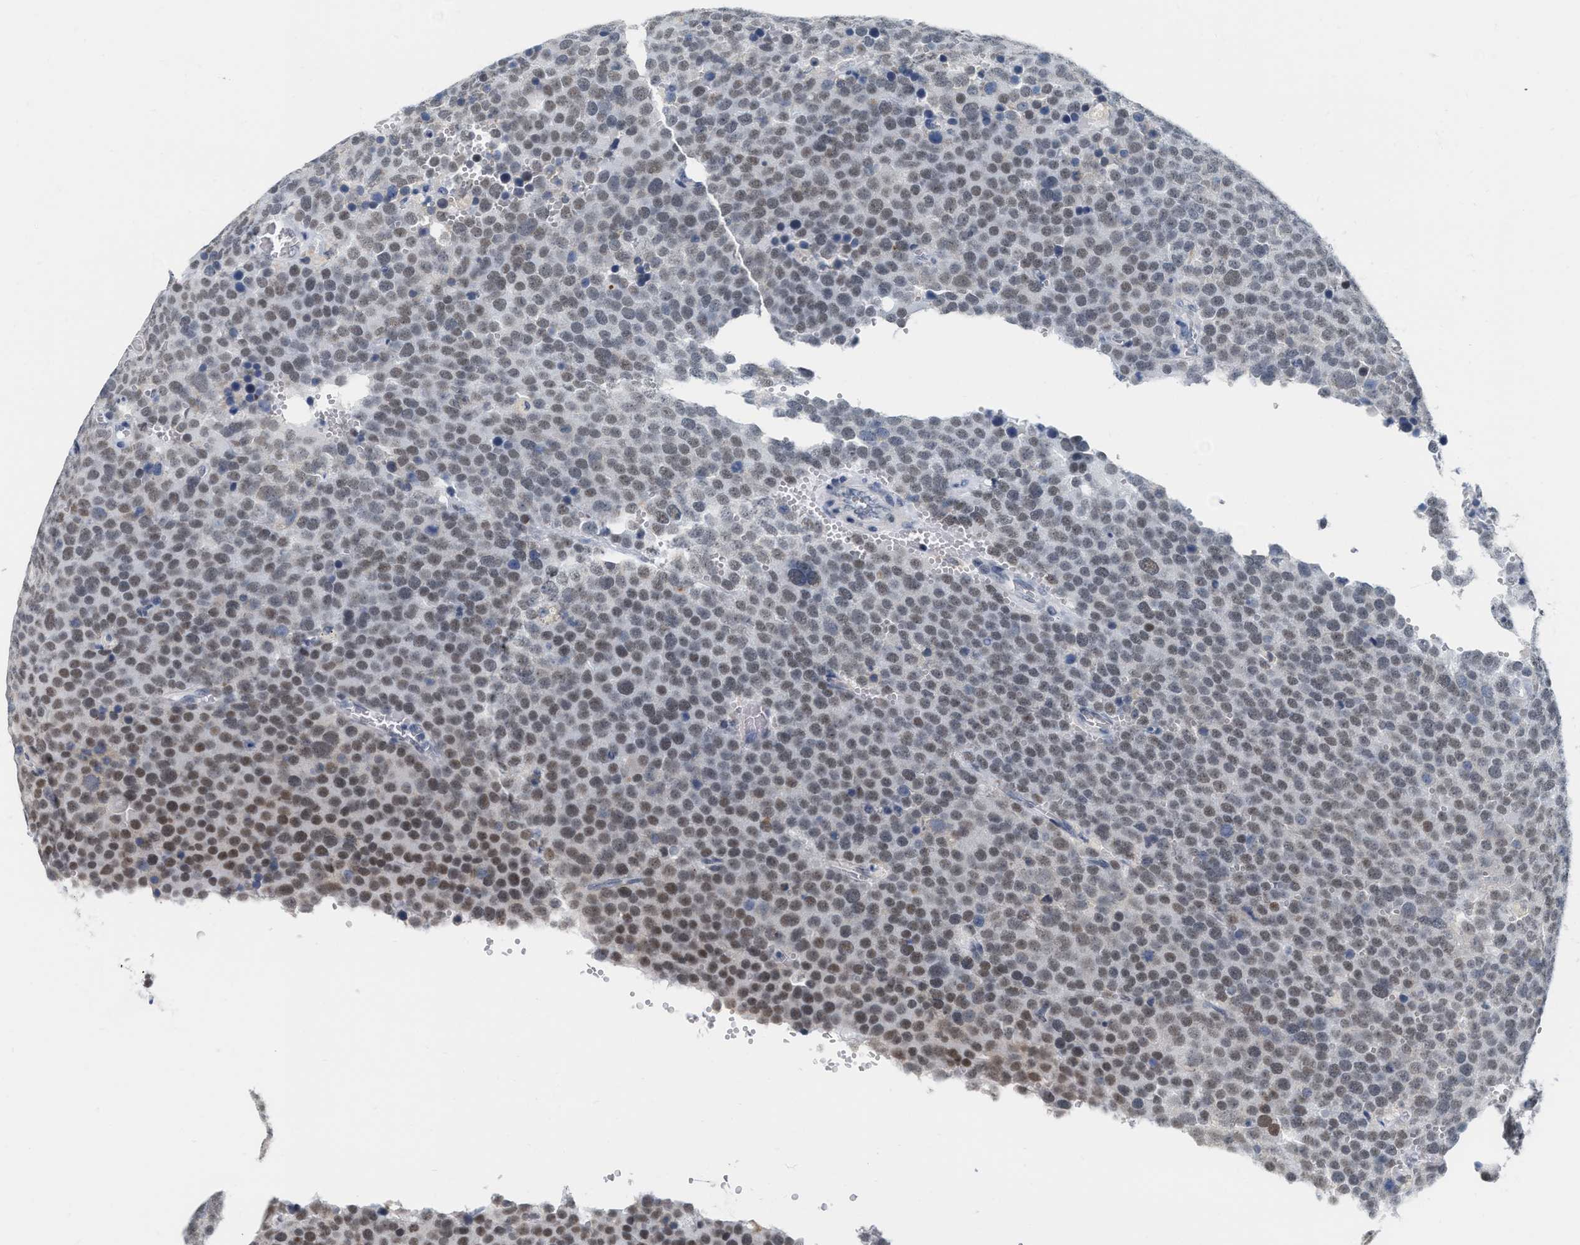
{"staining": {"intensity": "moderate", "quantity": ">75%", "location": "nuclear"}, "tissue": "testis cancer", "cell_type": "Tumor cells", "image_type": "cancer", "snomed": [{"axis": "morphology", "description": "Normal tissue, NOS"}, {"axis": "morphology", "description": "Seminoma, NOS"}, {"axis": "topography", "description": "Testis"}], "caption": "Immunohistochemical staining of testis seminoma demonstrates medium levels of moderate nuclear protein expression in approximately >75% of tumor cells. Nuclei are stained in blue.", "gene": "XIRP1", "patient": {"sex": "male", "age": 71}}